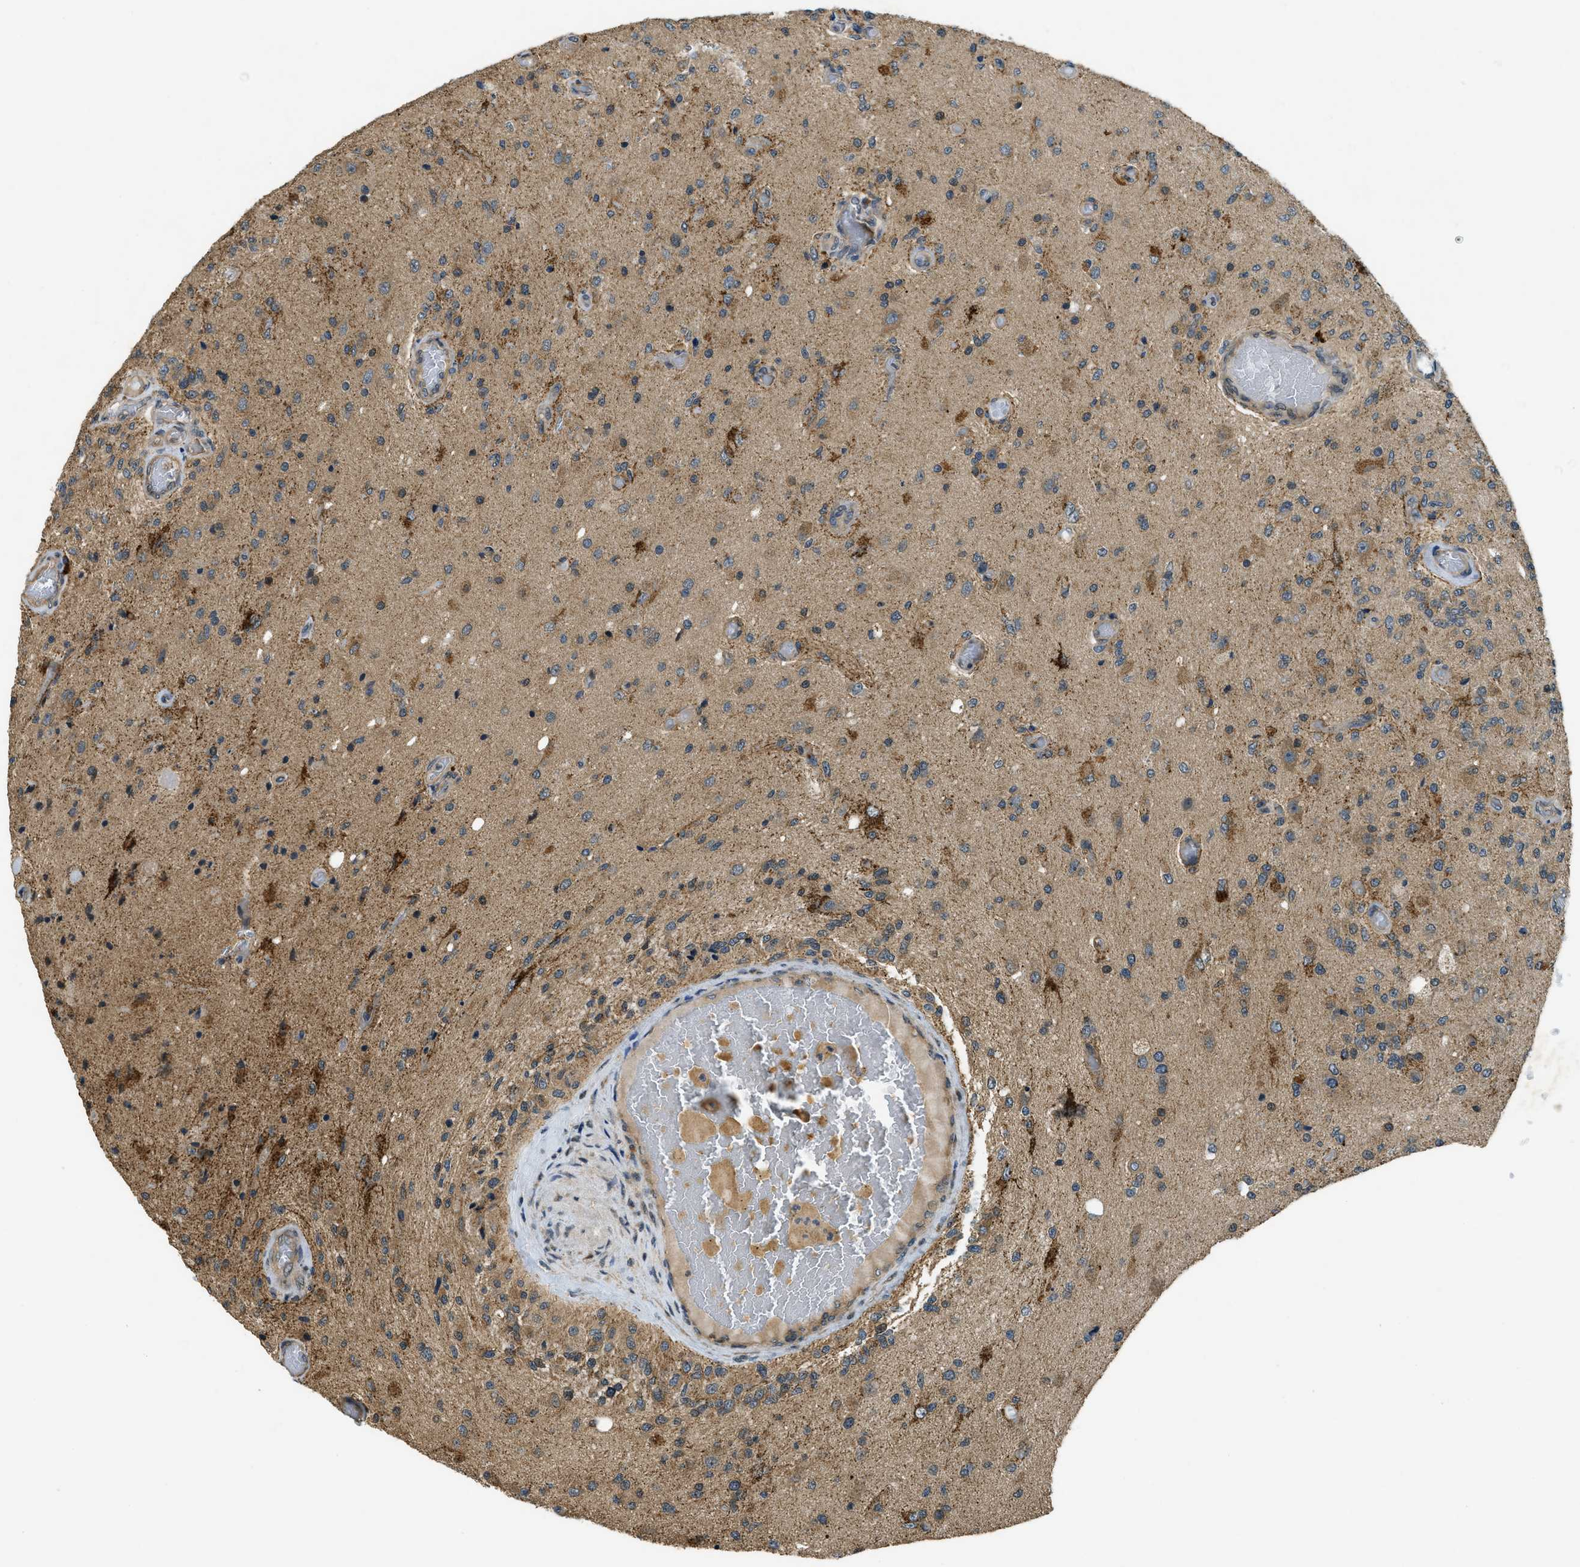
{"staining": {"intensity": "moderate", "quantity": "25%-75%", "location": "cytoplasmic/membranous"}, "tissue": "glioma", "cell_type": "Tumor cells", "image_type": "cancer", "snomed": [{"axis": "morphology", "description": "Normal tissue, NOS"}, {"axis": "morphology", "description": "Glioma, malignant, High grade"}, {"axis": "topography", "description": "Cerebral cortex"}], "caption": "Immunohistochemistry histopathology image of human glioma stained for a protein (brown), which shows medium levels of moderate cytoplasmic/membranous staining in about 25%-75% of tumor cells.", "gene": "CDKN2C", "patient": {"sex": "male", "age": 77}}